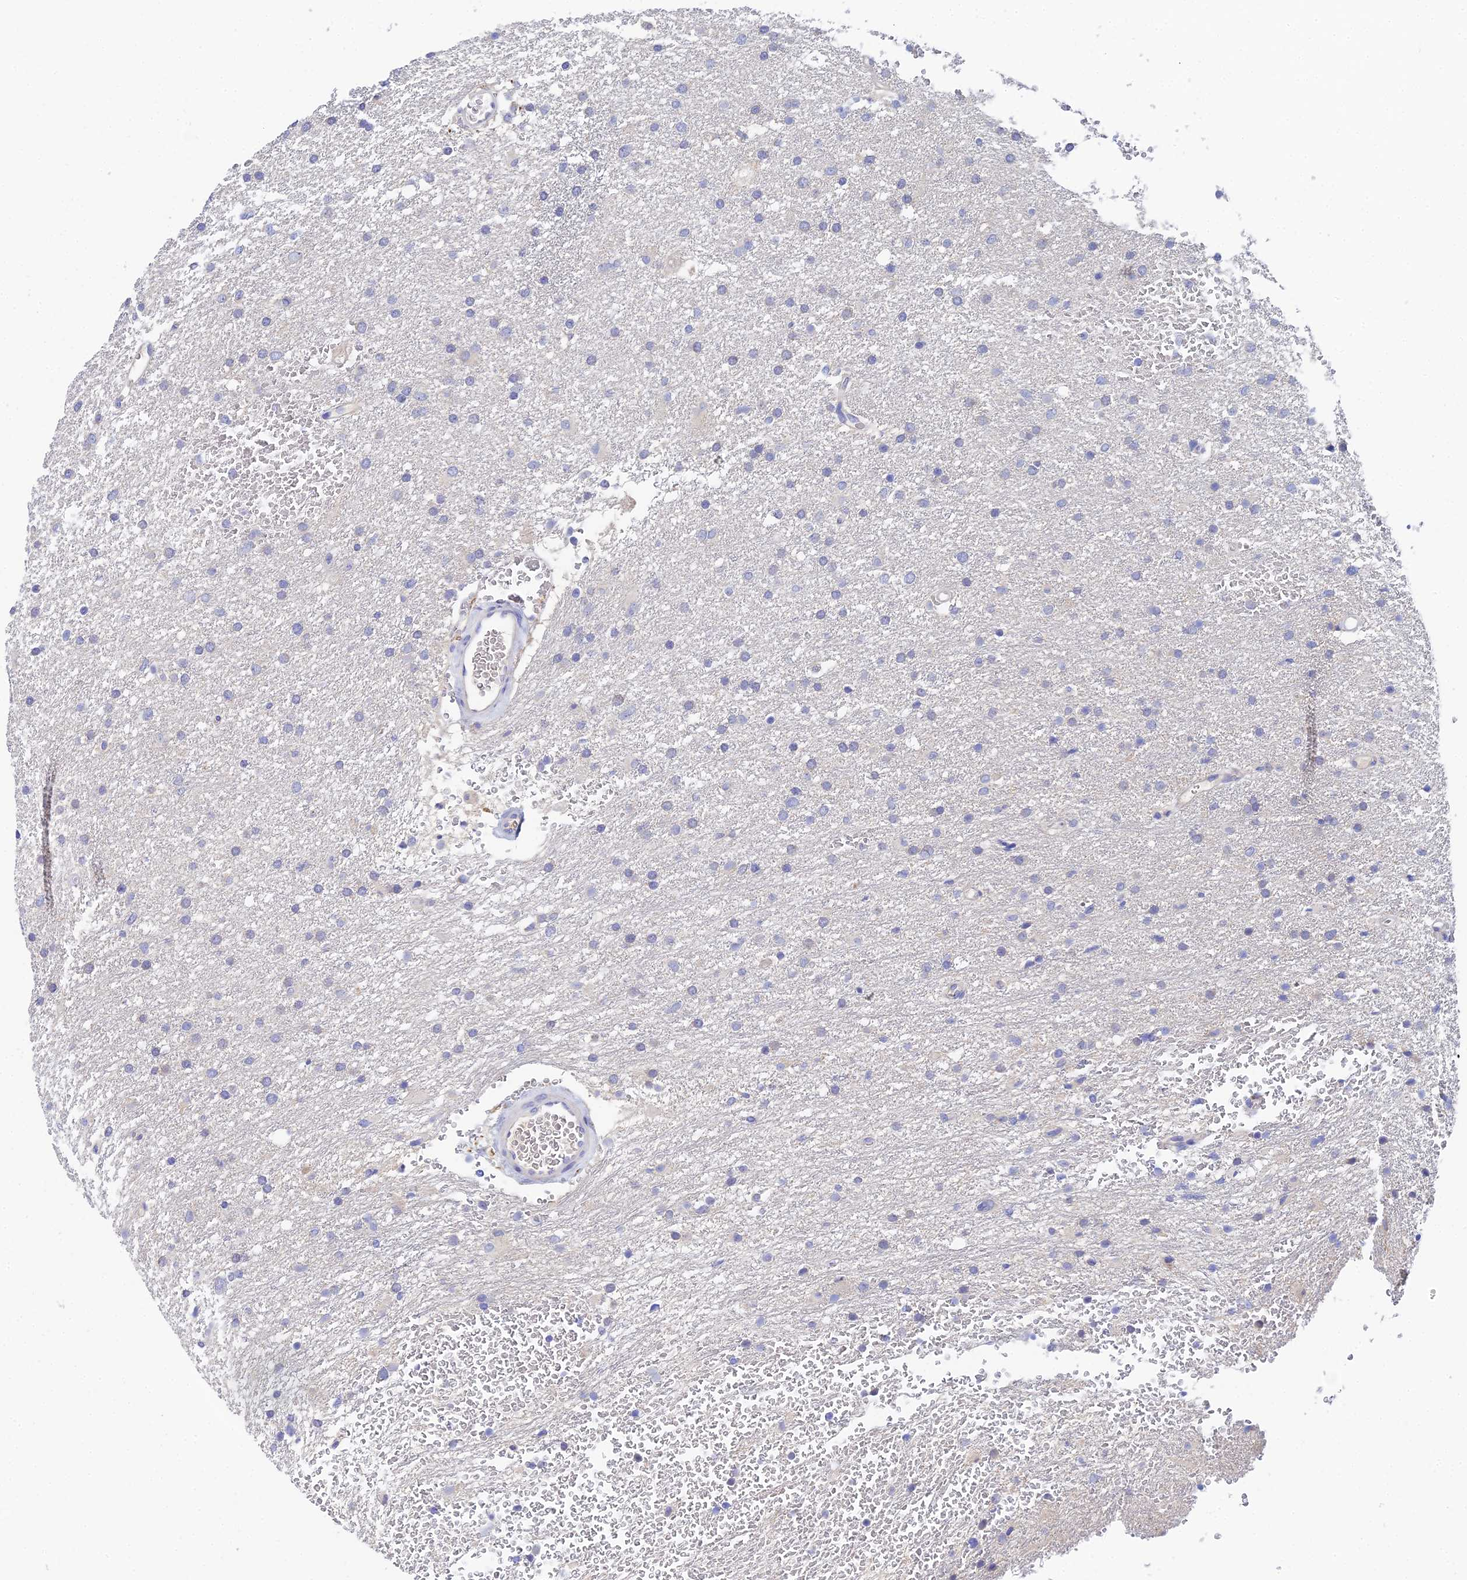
{"staining": {"intensity": "negative", "quantity": "none", "location": "none"}, "tissue": "glioma", "cell_type": "Tumor cells", "image_type": "cancer", "snomed": [{"axis": "morphology", "description": "Glioma, malignant, High grade"}, {"axis": "topography", "description": "Cerebral cortex"}], "caption": "High power microscopy histopathology image of an immunohistochemistry micrograph of glioma, revealing no significant expression in tumor cells.", "gene": "UBE2L3", "patient": {"sex": "female", "age": 36}}